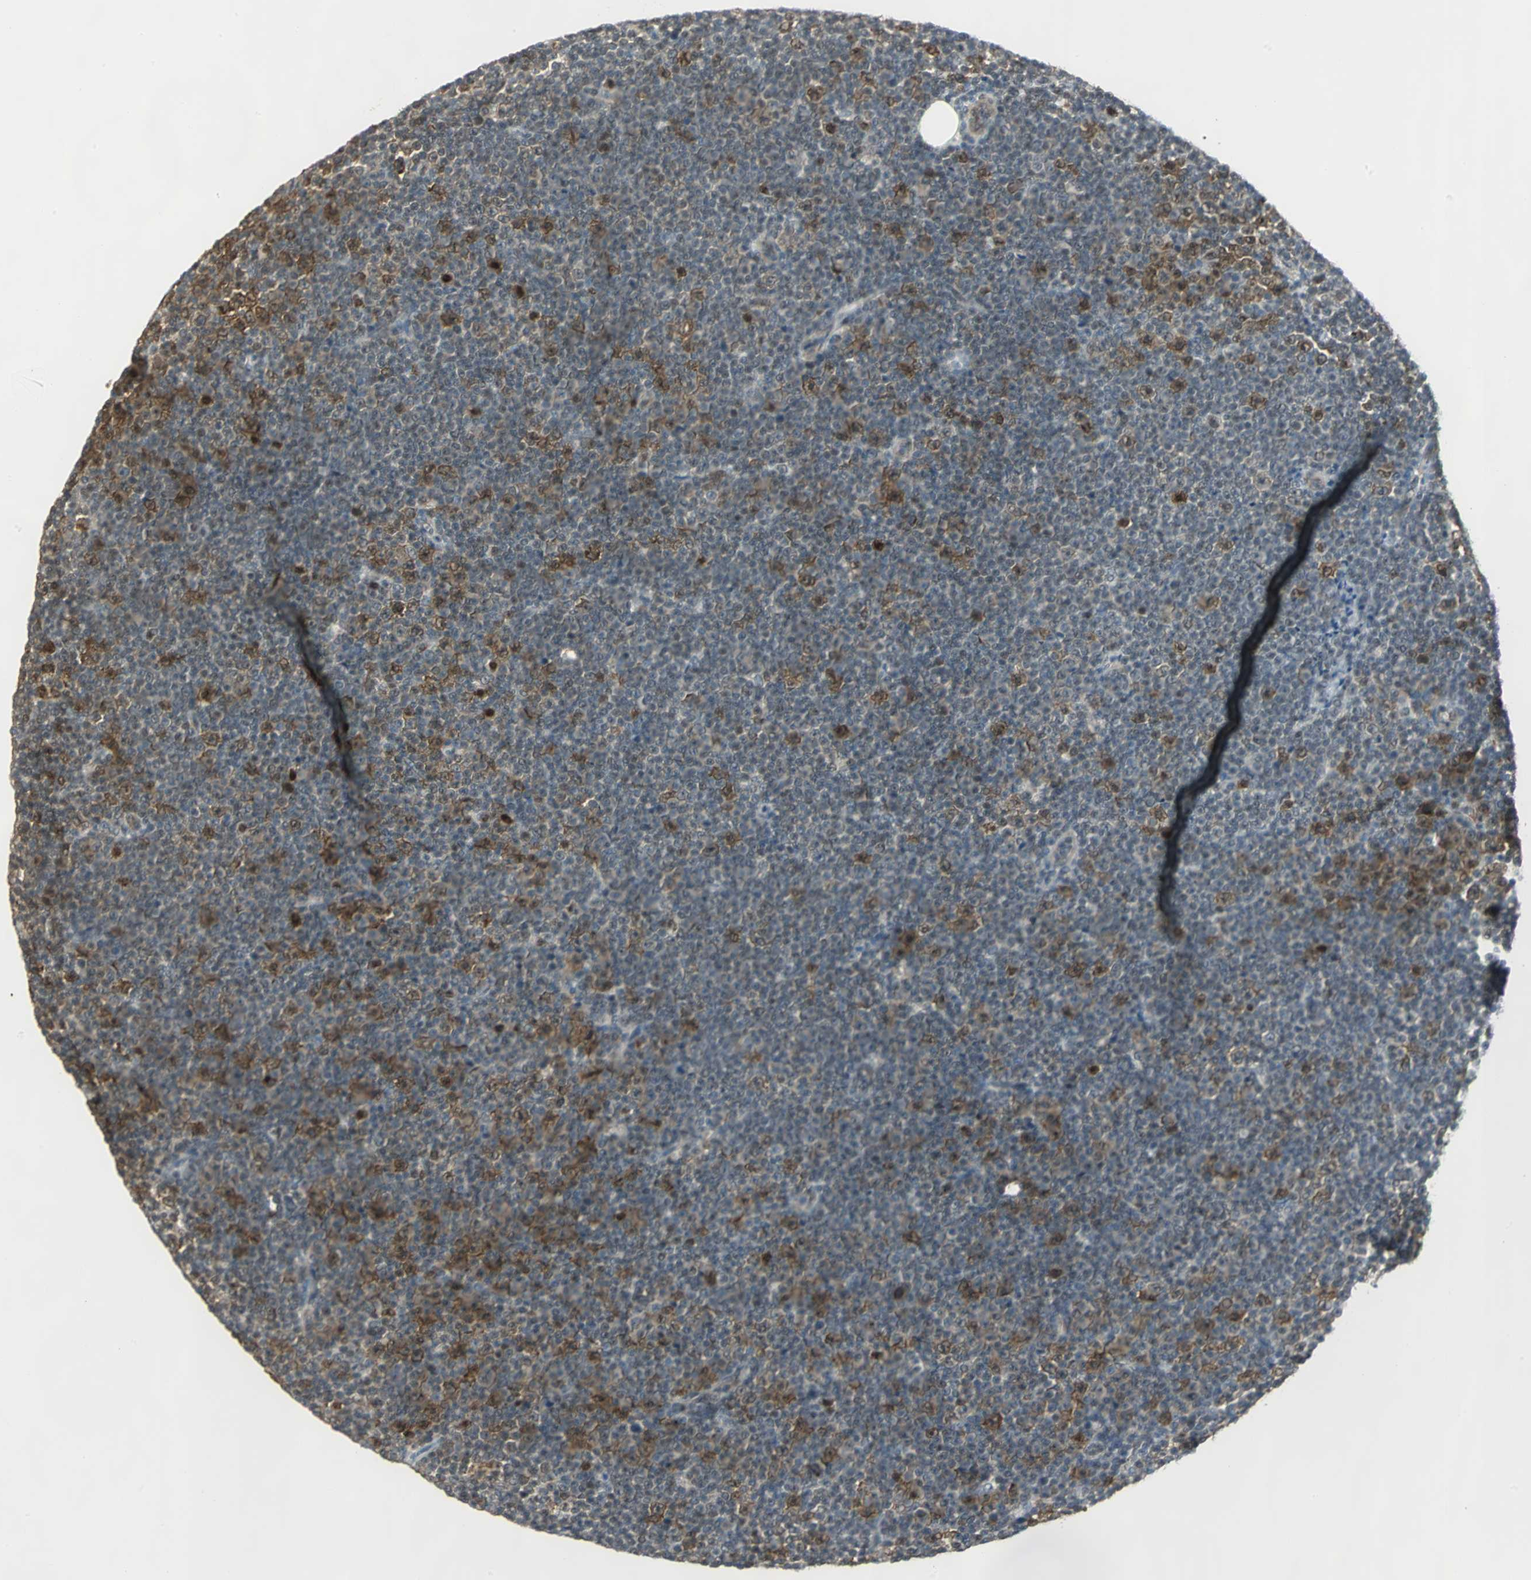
{"staining": {"intensity": "negative", "quantity": "none", "location": "none"}, "tissue": "lymphoma", "cell_type": "Tumor cells", "image_type": "cancer", "snomed": [{"axis": "morphology", "description": "Malignant lymphoma, non-Hodgkin's type, Low grade"}, {"axis": "topography", "description": "Lymph node"}], "caption": "Immunohistochemistry photomicrograph of human malignant lymphoma, non-Hodgkin's type (low-grade) stained for a protein (brown), which exhibits no staining in tumor cells. (DAB immunohistochemistry, high magnification).", "gene": "DDX5", "patient": {"sex": "female", "age": 67}}